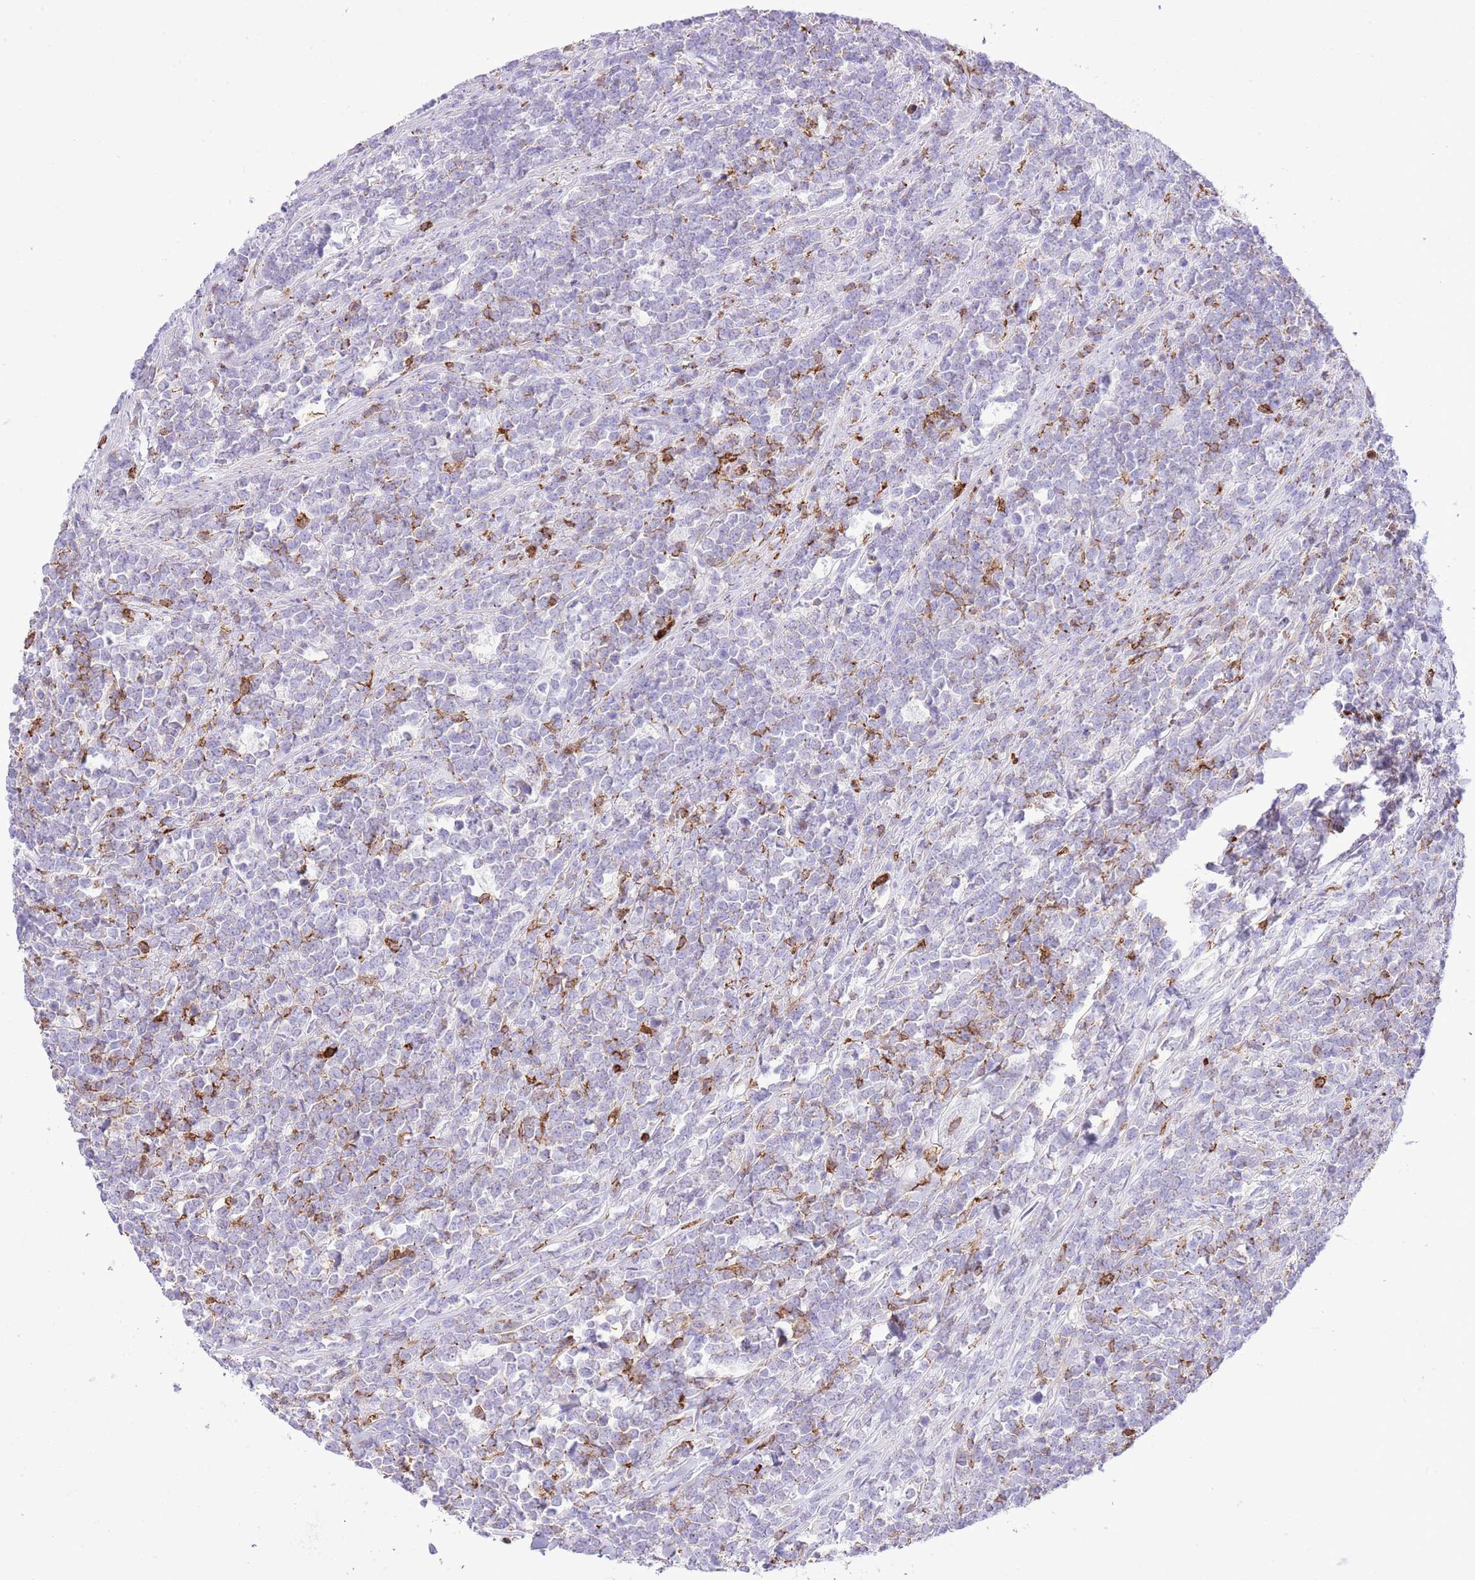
{"staining": {"intensity": "negative", "quantity": "none", "location": "none"}, "tissue": "lymphoma", "cell_type": "Tumor cells", "image_type": "cancer", "snomed": [{"axis": "morphology", "description": "Malignant lymphoma, non-Hodgkin's type, High grade"}, {"axis": "topography", "description": "Small intestine"}, {"axis": "topography", "description": "Colon"}], "caption": "IHC photomicrograph of human lymphoma stained for a protein (brown), which demonstrates no positivity in tumor cells.", "gene": "EFHD2", "patient": {"sex": "male", "age": 8}}